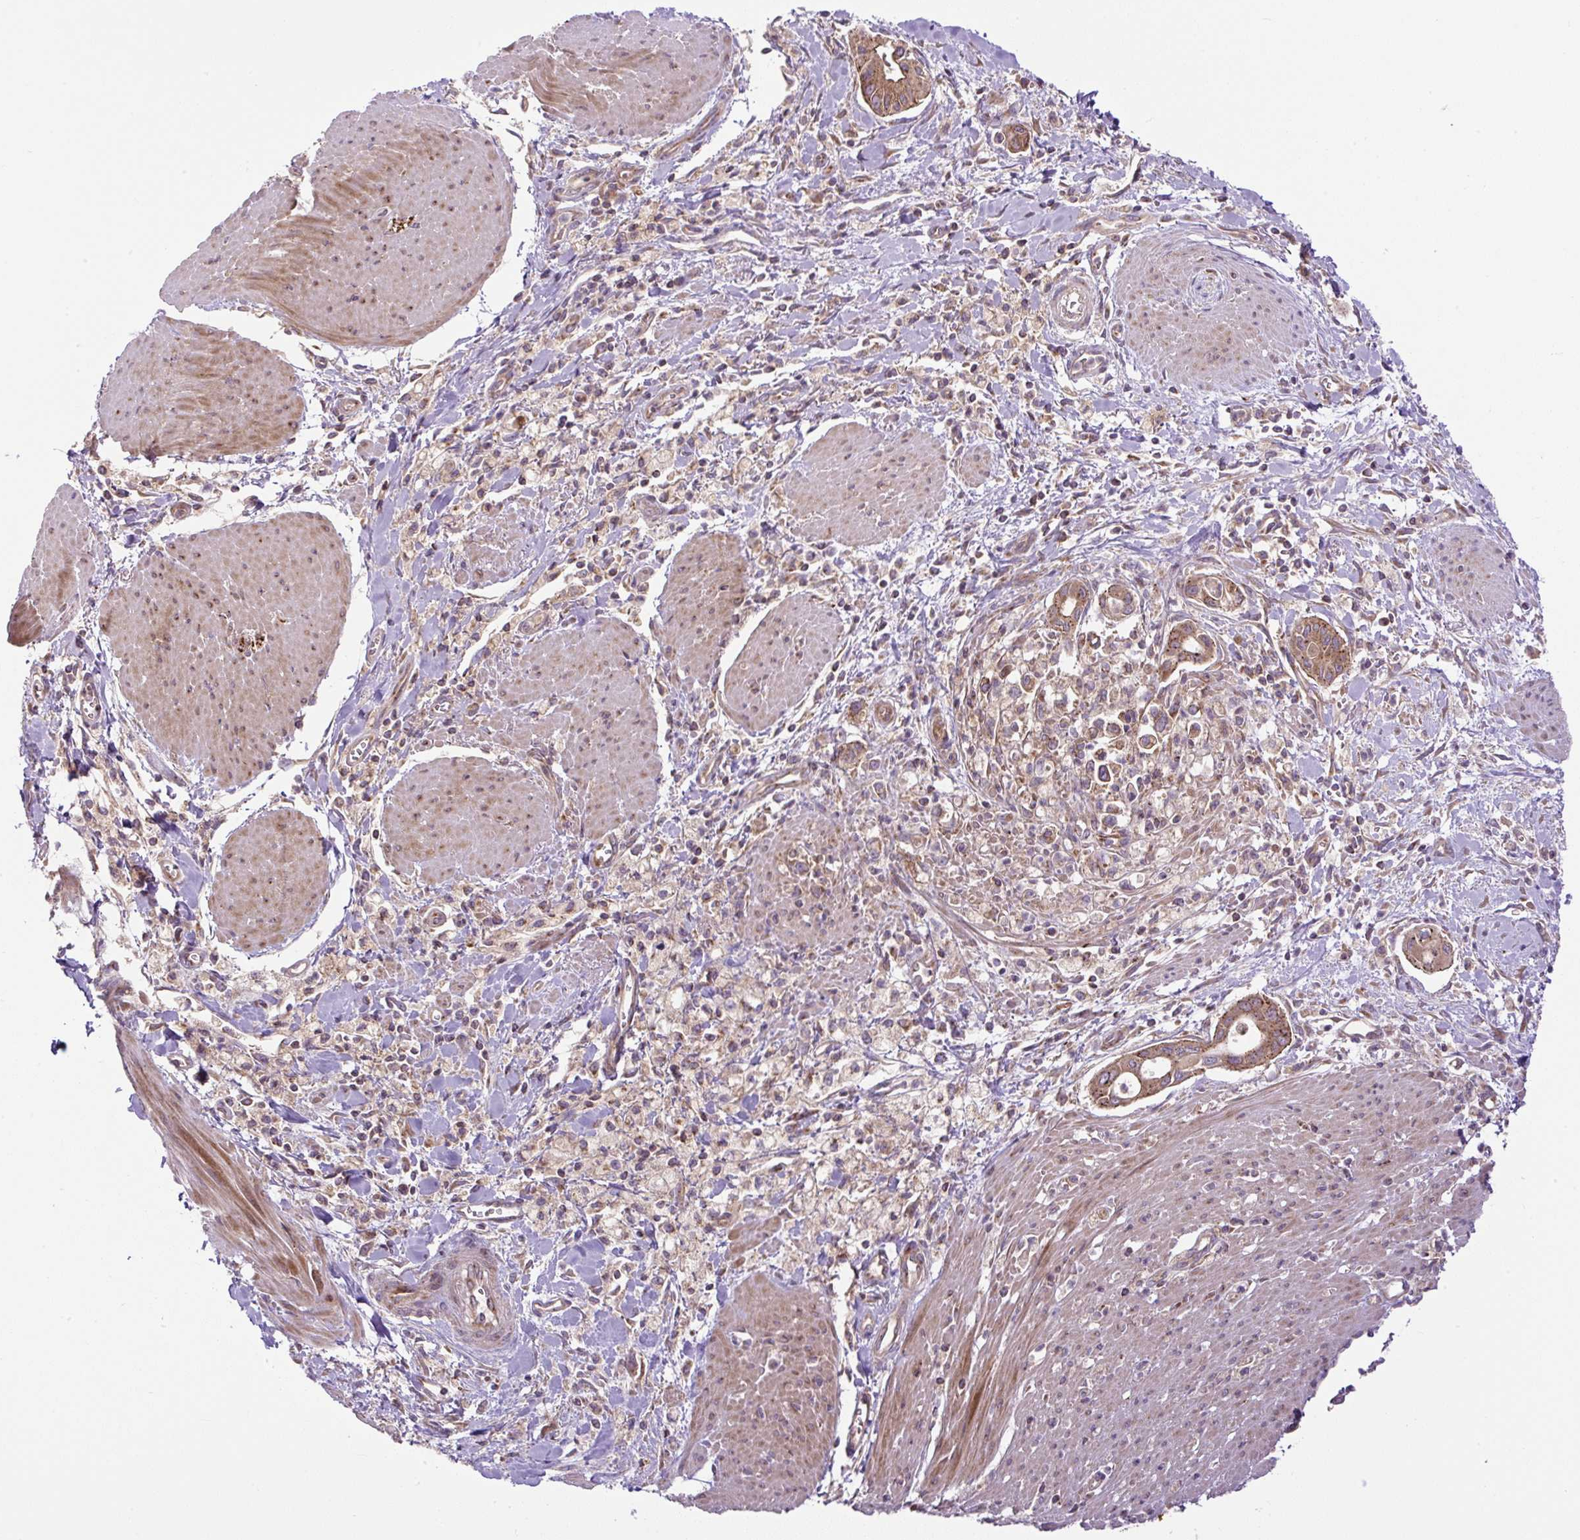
{"staining": {"intensity": "moderate", "quantity": ">75%", "location": "cytoplasmic/membranous"}, "tissue": "pancreatic cancer", "cell_type": "Tumor cells", "image_type": "cancer", "snomed": [{"axis": "morphology", "description": "Adenocarcinoma, NOS"}, {"axis": "topography", "description": "Pancreas"}], "caption": "Moderate cytoplasmic/membranous expression for a protein is appreciated in about >75% of tumor cells of pancreatic cancer using immunohistochemistry.", "gene": "ZNF547", "patient": {"sex": "male", "age": 78}}